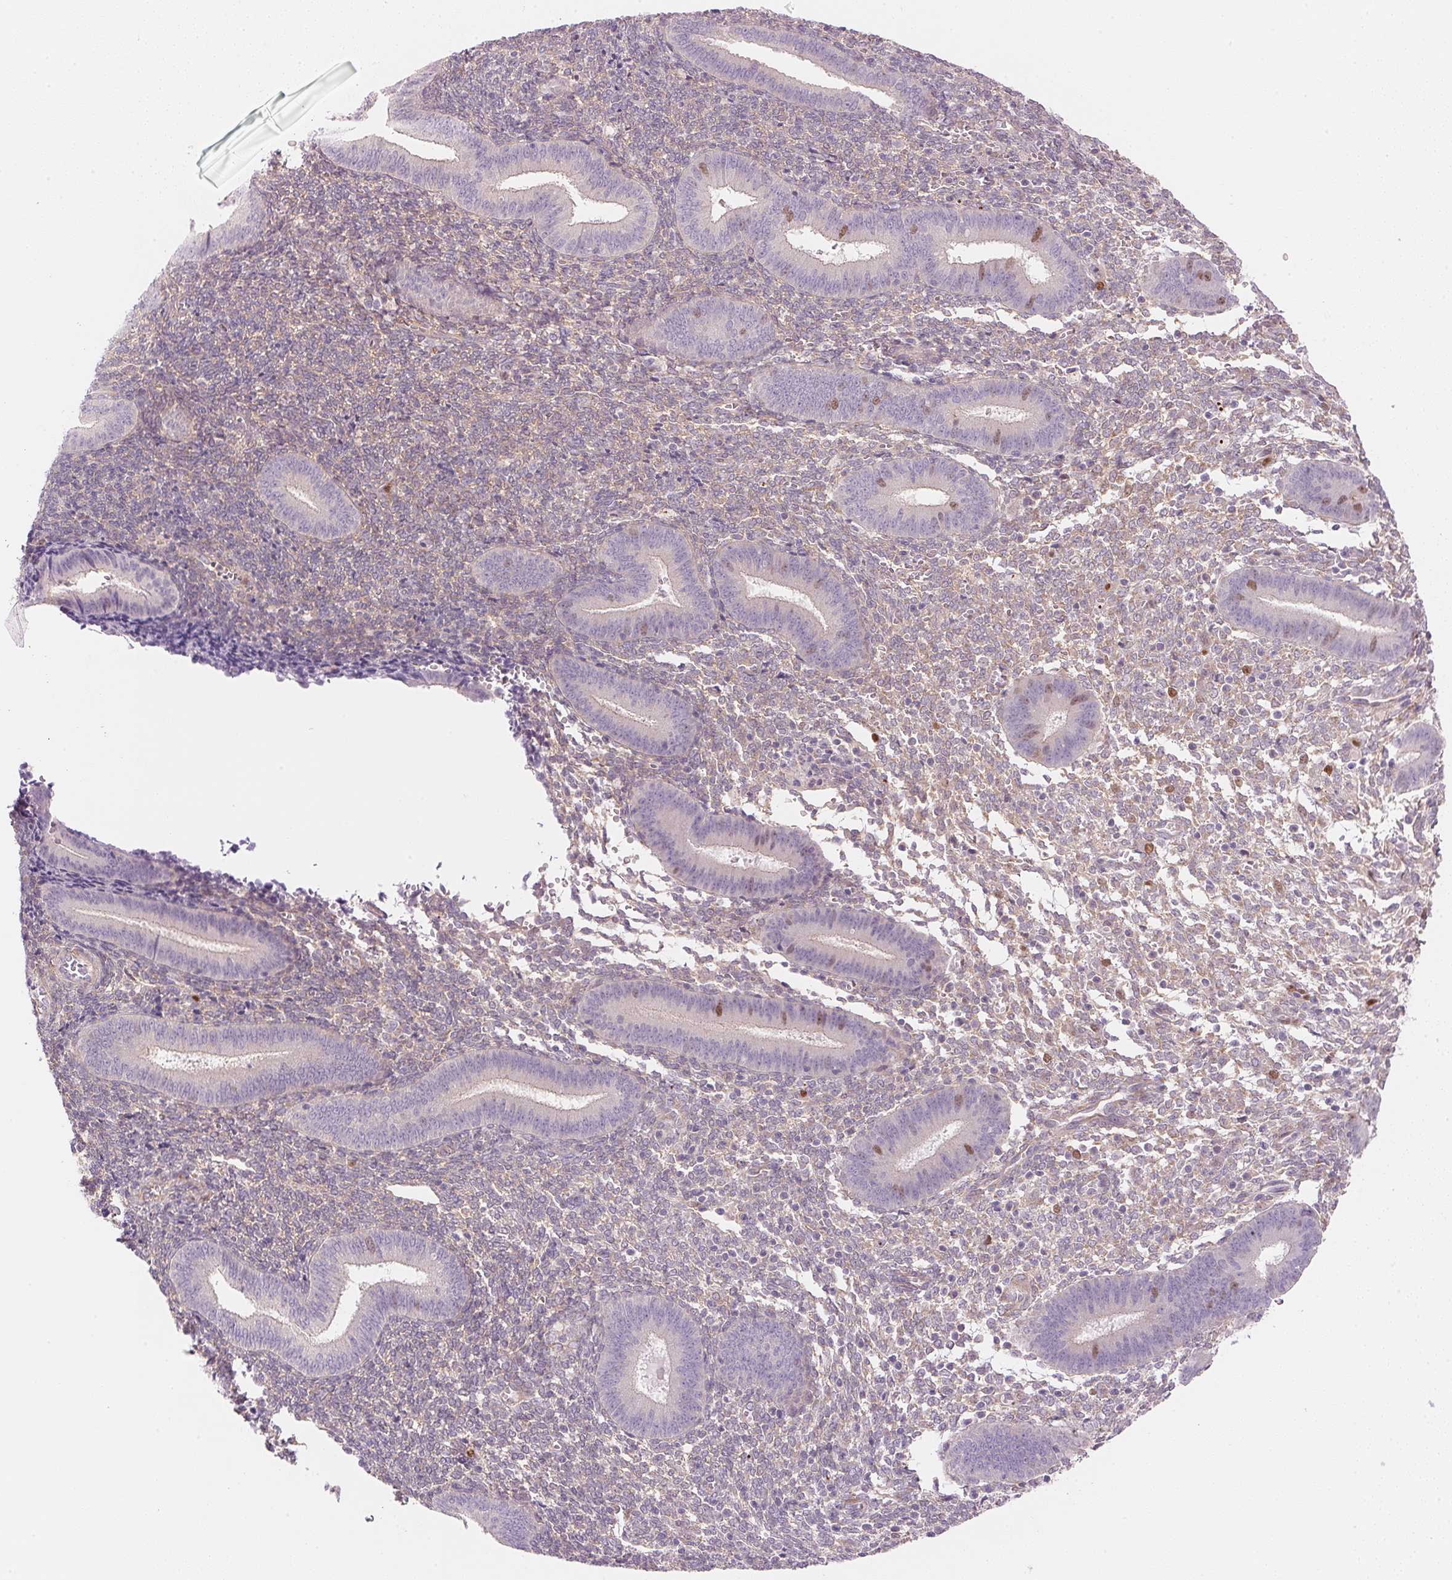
{"staining": {"intensity": "moderate", "quantity": "25%-75%", "location": "nuclear"}, "tissue": "endometrium", "cell_type": "Cells in endometrial stroma", "image_type": "normal", "snomed": [{"axis": "morphology", "description": "Normal tissue, NOS"}, {"axis": "topography", "description": "Endometrium"}], "caption": "IHC staining of normal endometrium, which exhibits medium levels of moderate nuclear expression in approximately 25%-75% of cells in endometrial stroma indicating moderate nuclear protein staining. The staining was performed using DAB (brown) for protein detection and nuclei were counterstained in hematoxylin (blue).", "gene": "SMTN", "patient": {"sex": "female", "age": 25}}